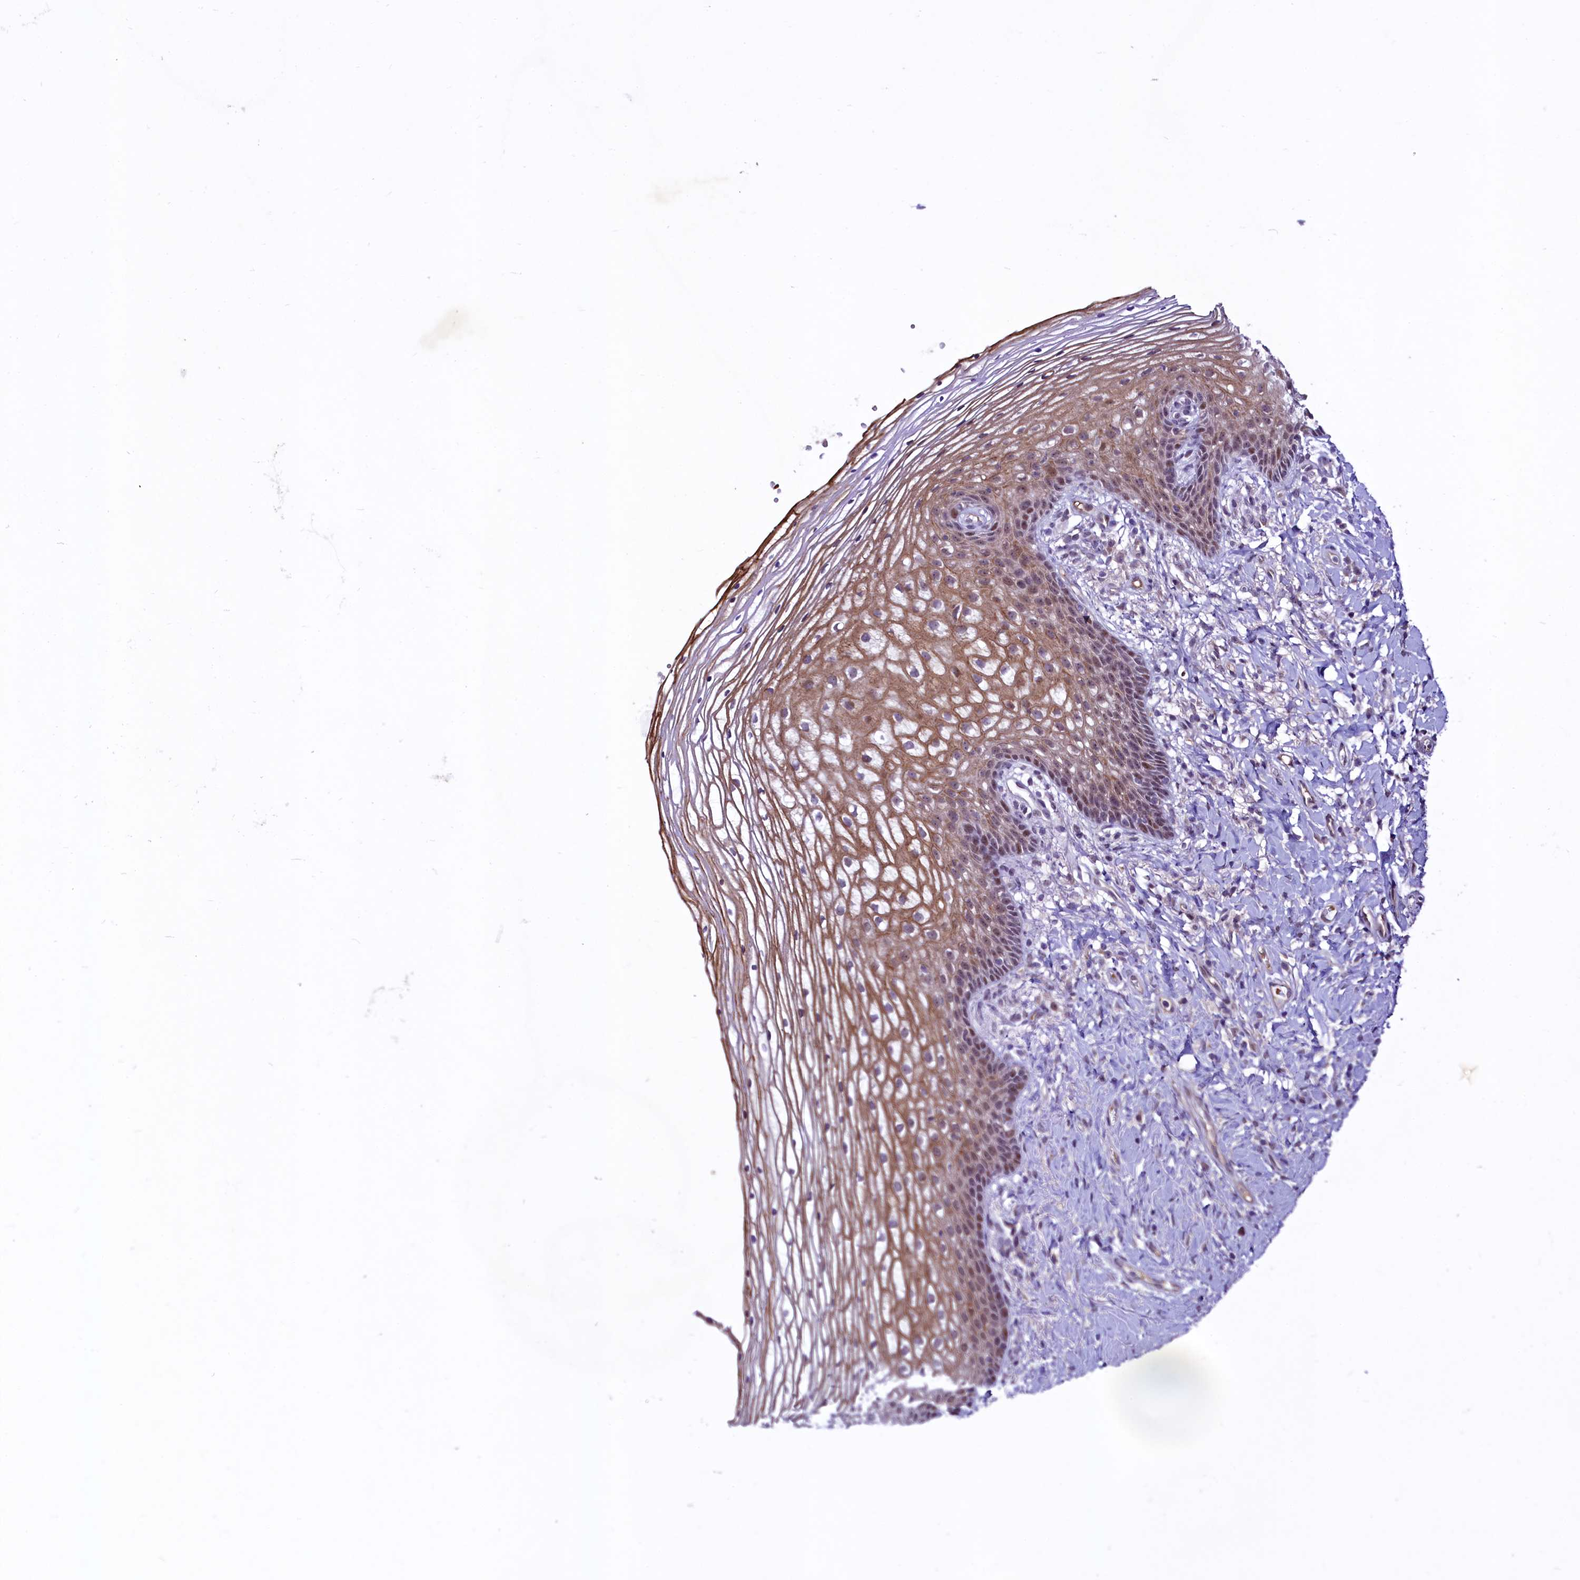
{"staining": {"intensity": "moderate", "quantity": ">75%", "location": "cytoplasmic/membranous,nuclear"}, "tissue": "vagina", "cell_type": "Squamous epithelial cells", "image_type": "normal", "snomed": [{"axis": "morphology", "description": "Normal tissue, NOS"}, {"axis": "topography", "description": "Vagina"}], "caption": "An image of vagina stained for a protein displays moderate cytoplasmic/membranous,nuclear brown staining in squamous epithelial cells. Immunohistochemistry (ihc) stains the protein of interest in brown and the nuclei are stained blue.", "gene": "LEUTX", "patient": {"sex": "female", "age": 60}}